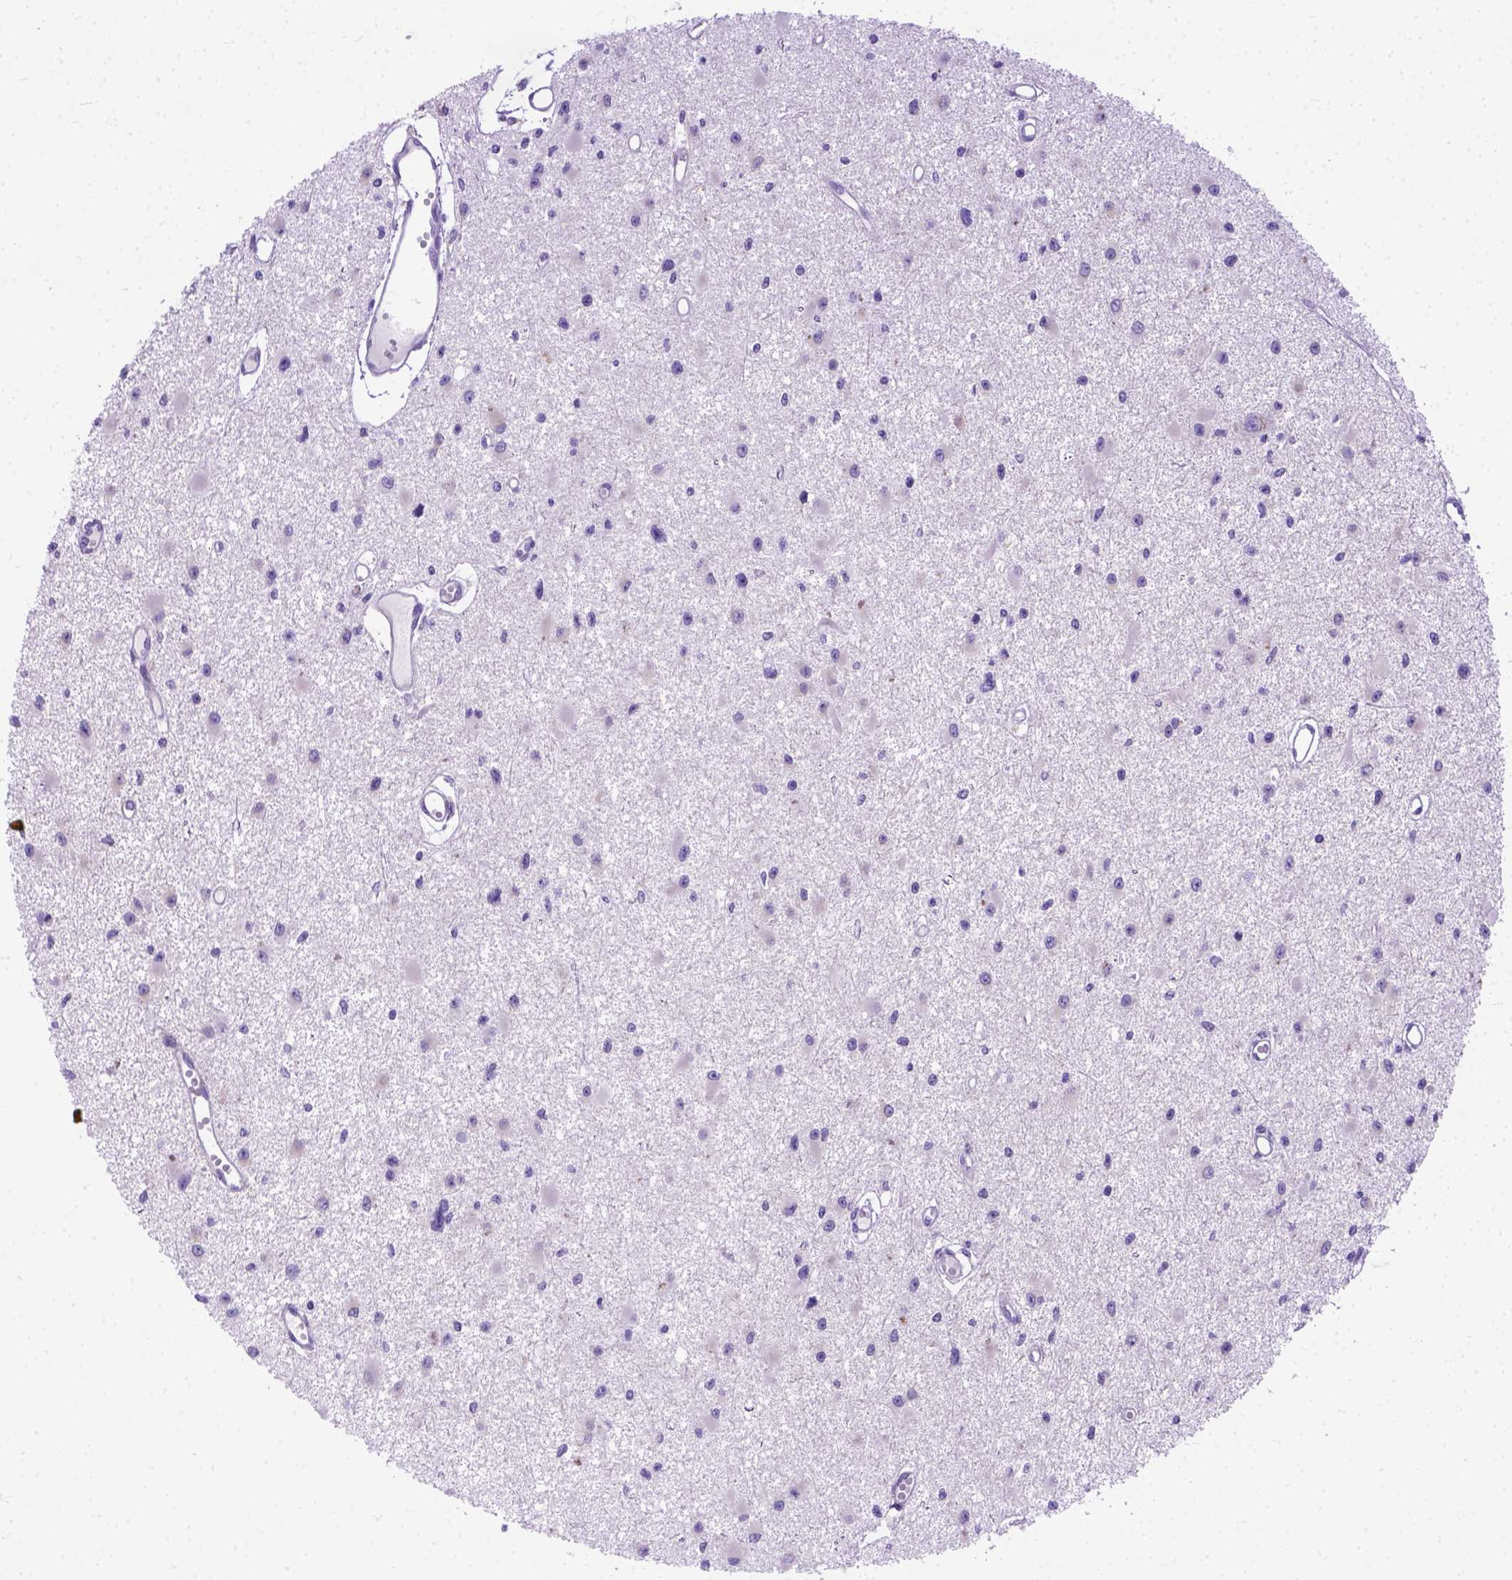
{"staining": {"intensity": "negative", "quantity": "none", "location": "none"}, "tissue": "glioma", "cell_type": "Tumor cells", "image_type": "cancer", "snomed": [{"axis": "morphology", "description": "Glioma, malignant, High grade"}, {"axis": "topography", "description": "Brain"}], "caption": "A histopathology image of malignant glioma (high-grade) stained for a protein reveals no brown staining in tumor cells. (DAB IHC with hematoxylin counter stain).", "gene": "PLK4", "patient": {"sex": "male", "age": 54}}